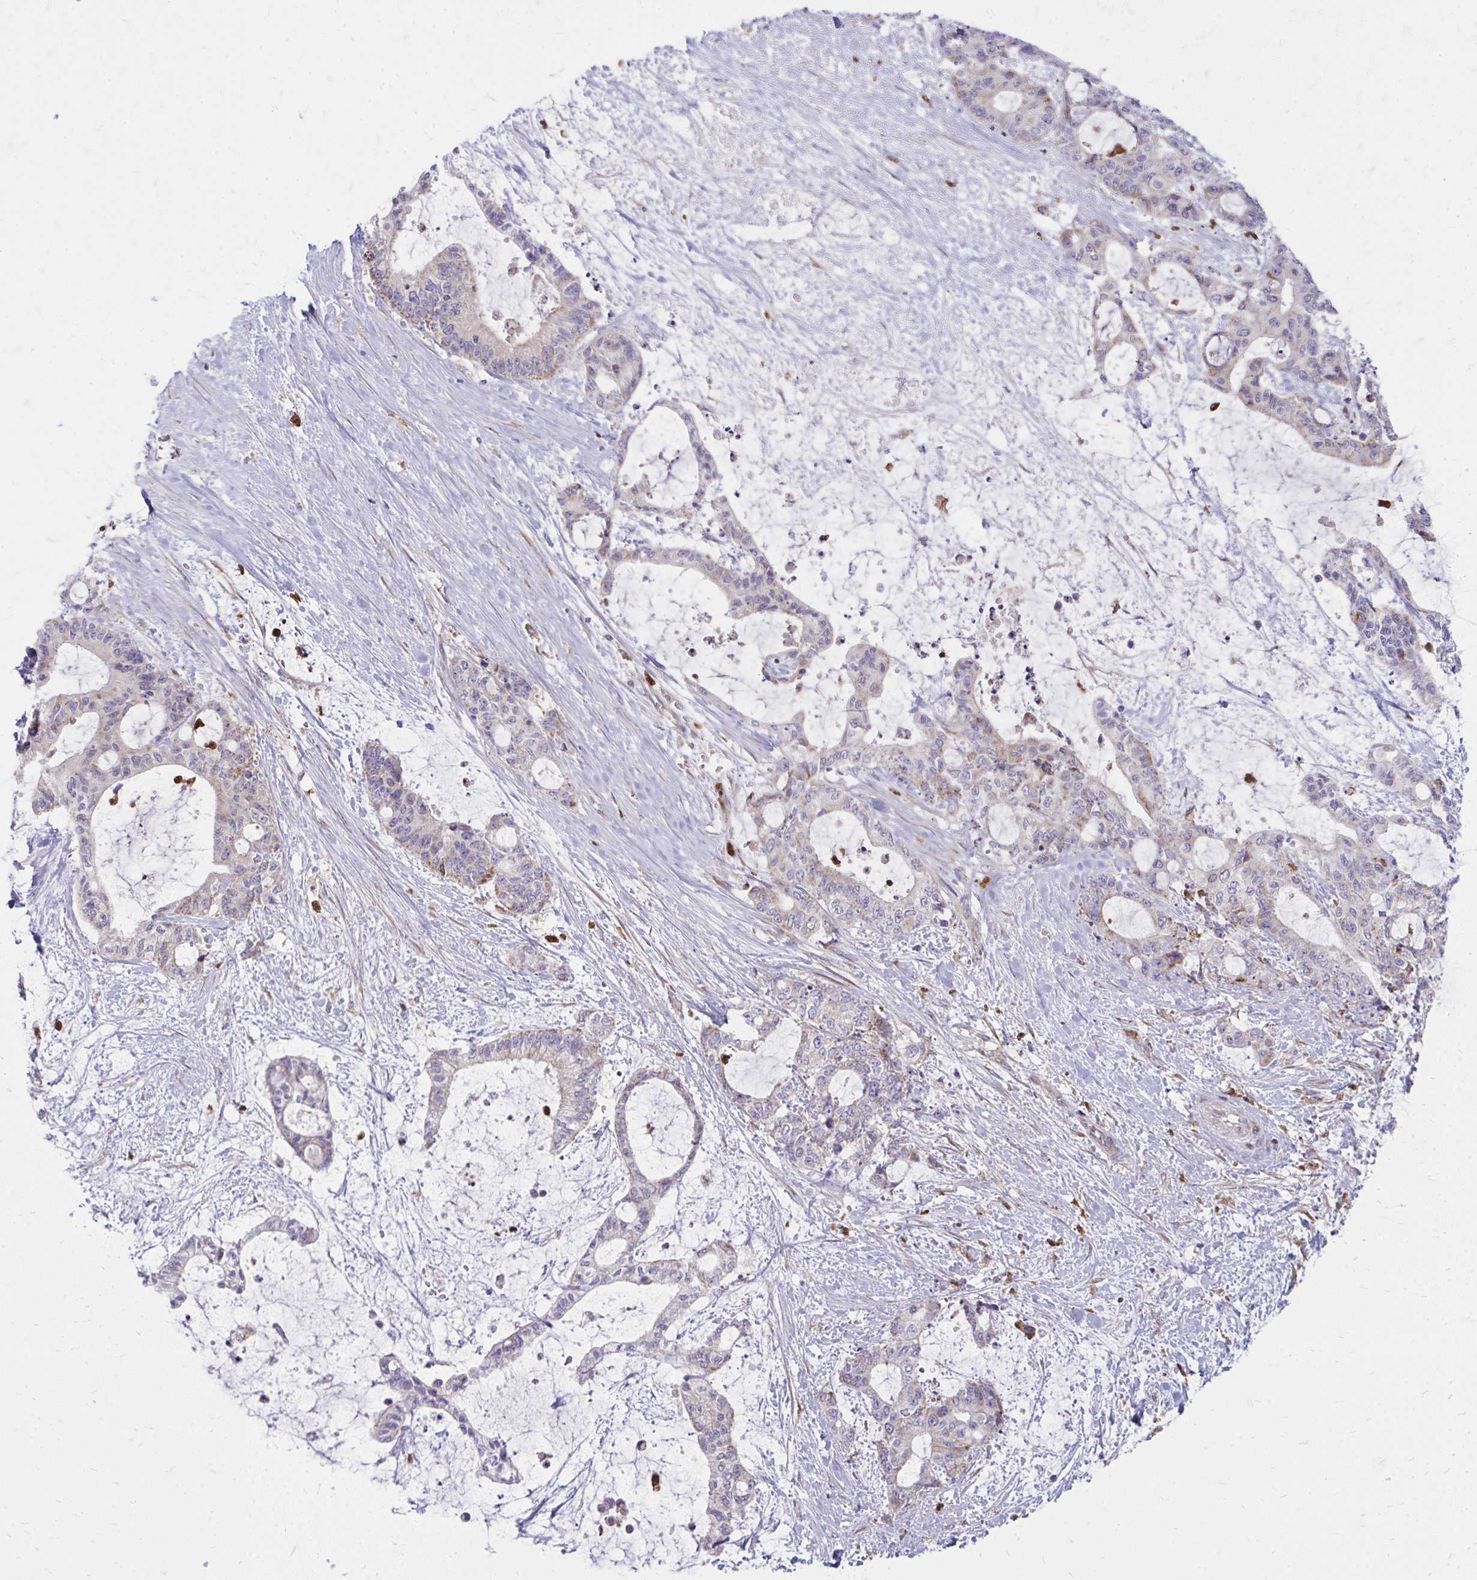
{"staining": {"intensity": "moderate", "quantity": "<25%", "location": "cytoplasmic/membranous"}, "tissue": "liver cancer", "cell_type": "Tumor cells", "image_type": "cancer", "snomed": [{"axis": "morphology", "description": "Normal tissue, NOS"}, {"axis": "morphology", "description": "Cholangiocarcinoma"}, {"axis": "topography", "description": "Liver"}, {"axis": "topography", "description": "Peripheral nerve tissue"}], "caption": "Immunohistochemical staining of human cholangiocarcinoma (liver) demonstrates moderate cytoplasmic/membranous protein staining in approximately <25% of tumor cells.", "gene": "ASAP1", "patient": {"sex": "female", "age": 73}}